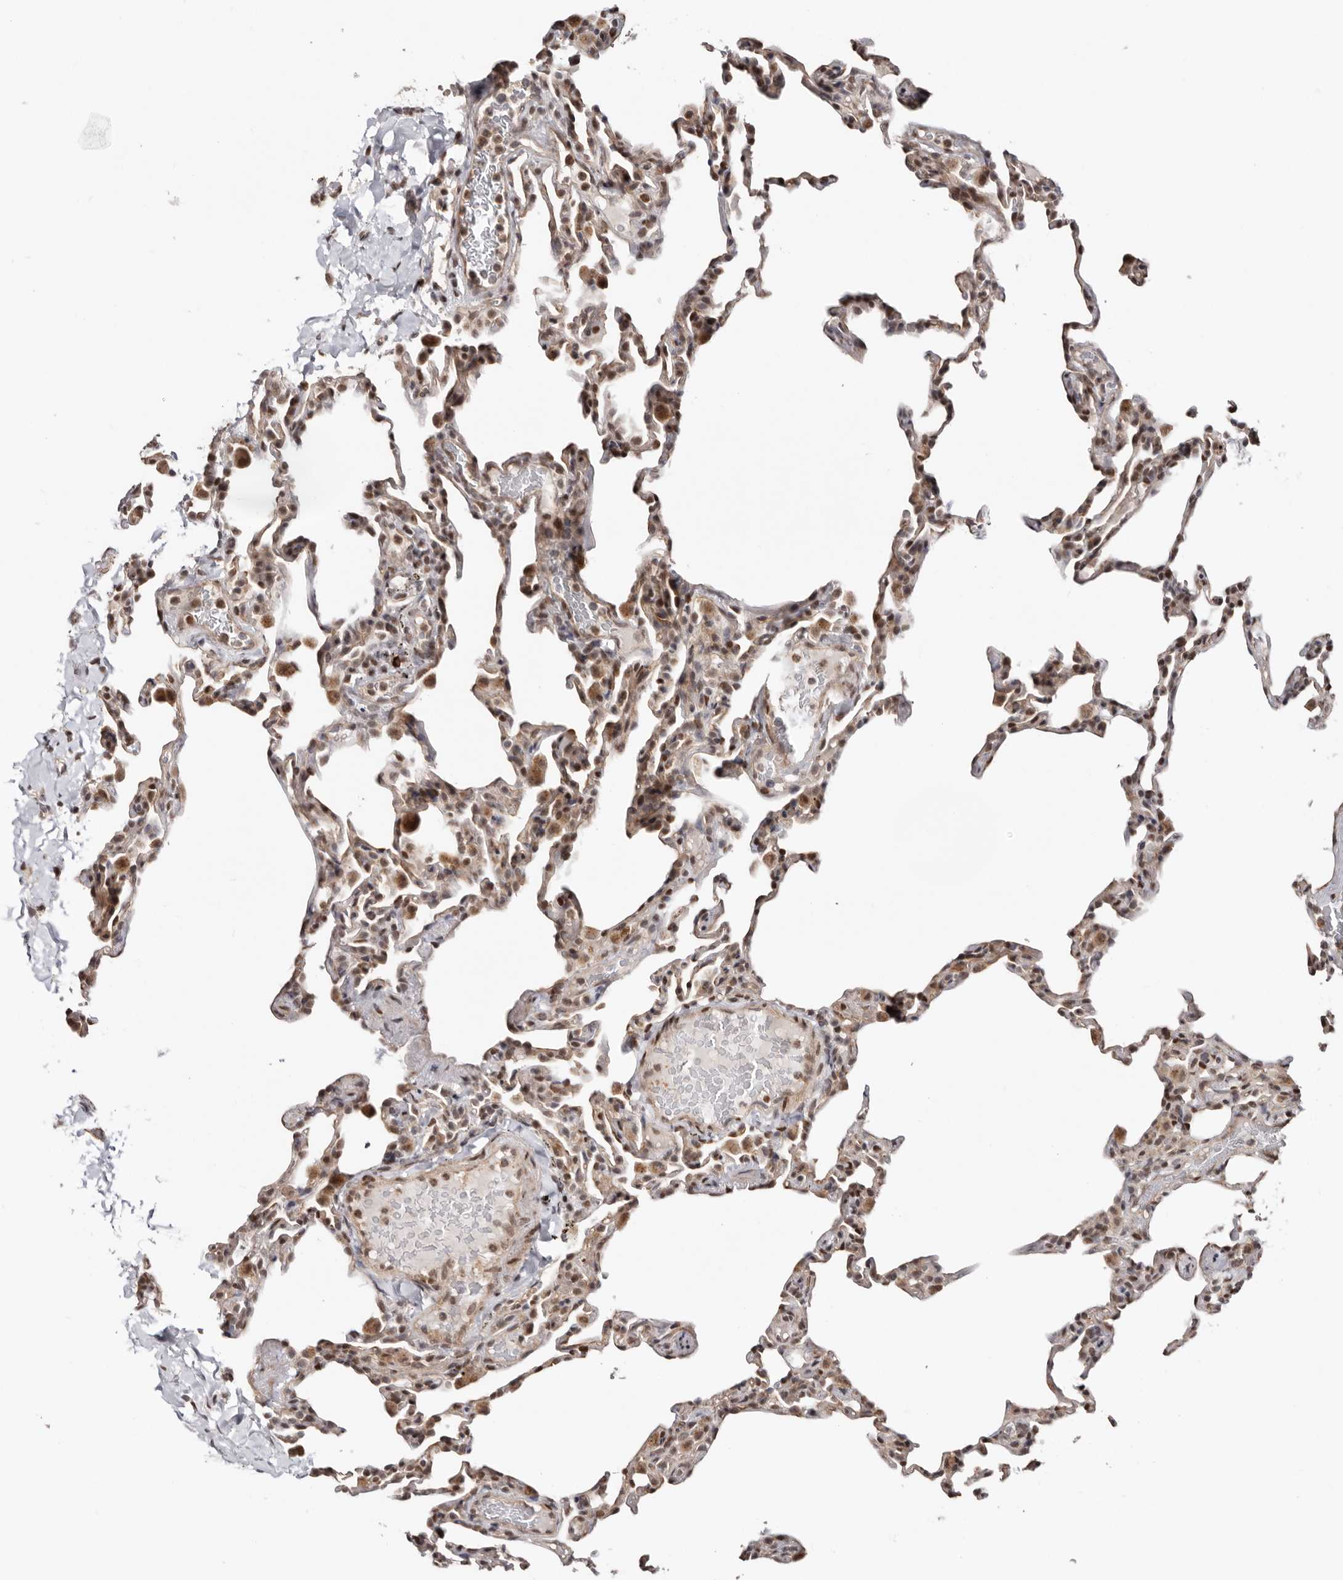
{"staining": {"intensity": "moderate", "quantity": "25%-75%", "location": "nuclear"}, "tissue": "lung", "cell_type": "Alveolar cells", "image_type": "normal", "snomed": [{"axis": "morphology", "description": "Normal tissue, NOS"}, {"axis": "topography", "description": "Lung"}], "caption": "About 25%-75% of alveolar cells in unremarkable lung exhibit moderate nuclear protein positivity as visualized by brown immunohistochemical staining.", "gene": "SMAD7", "patient": {"sex": "male", "age": 20}}